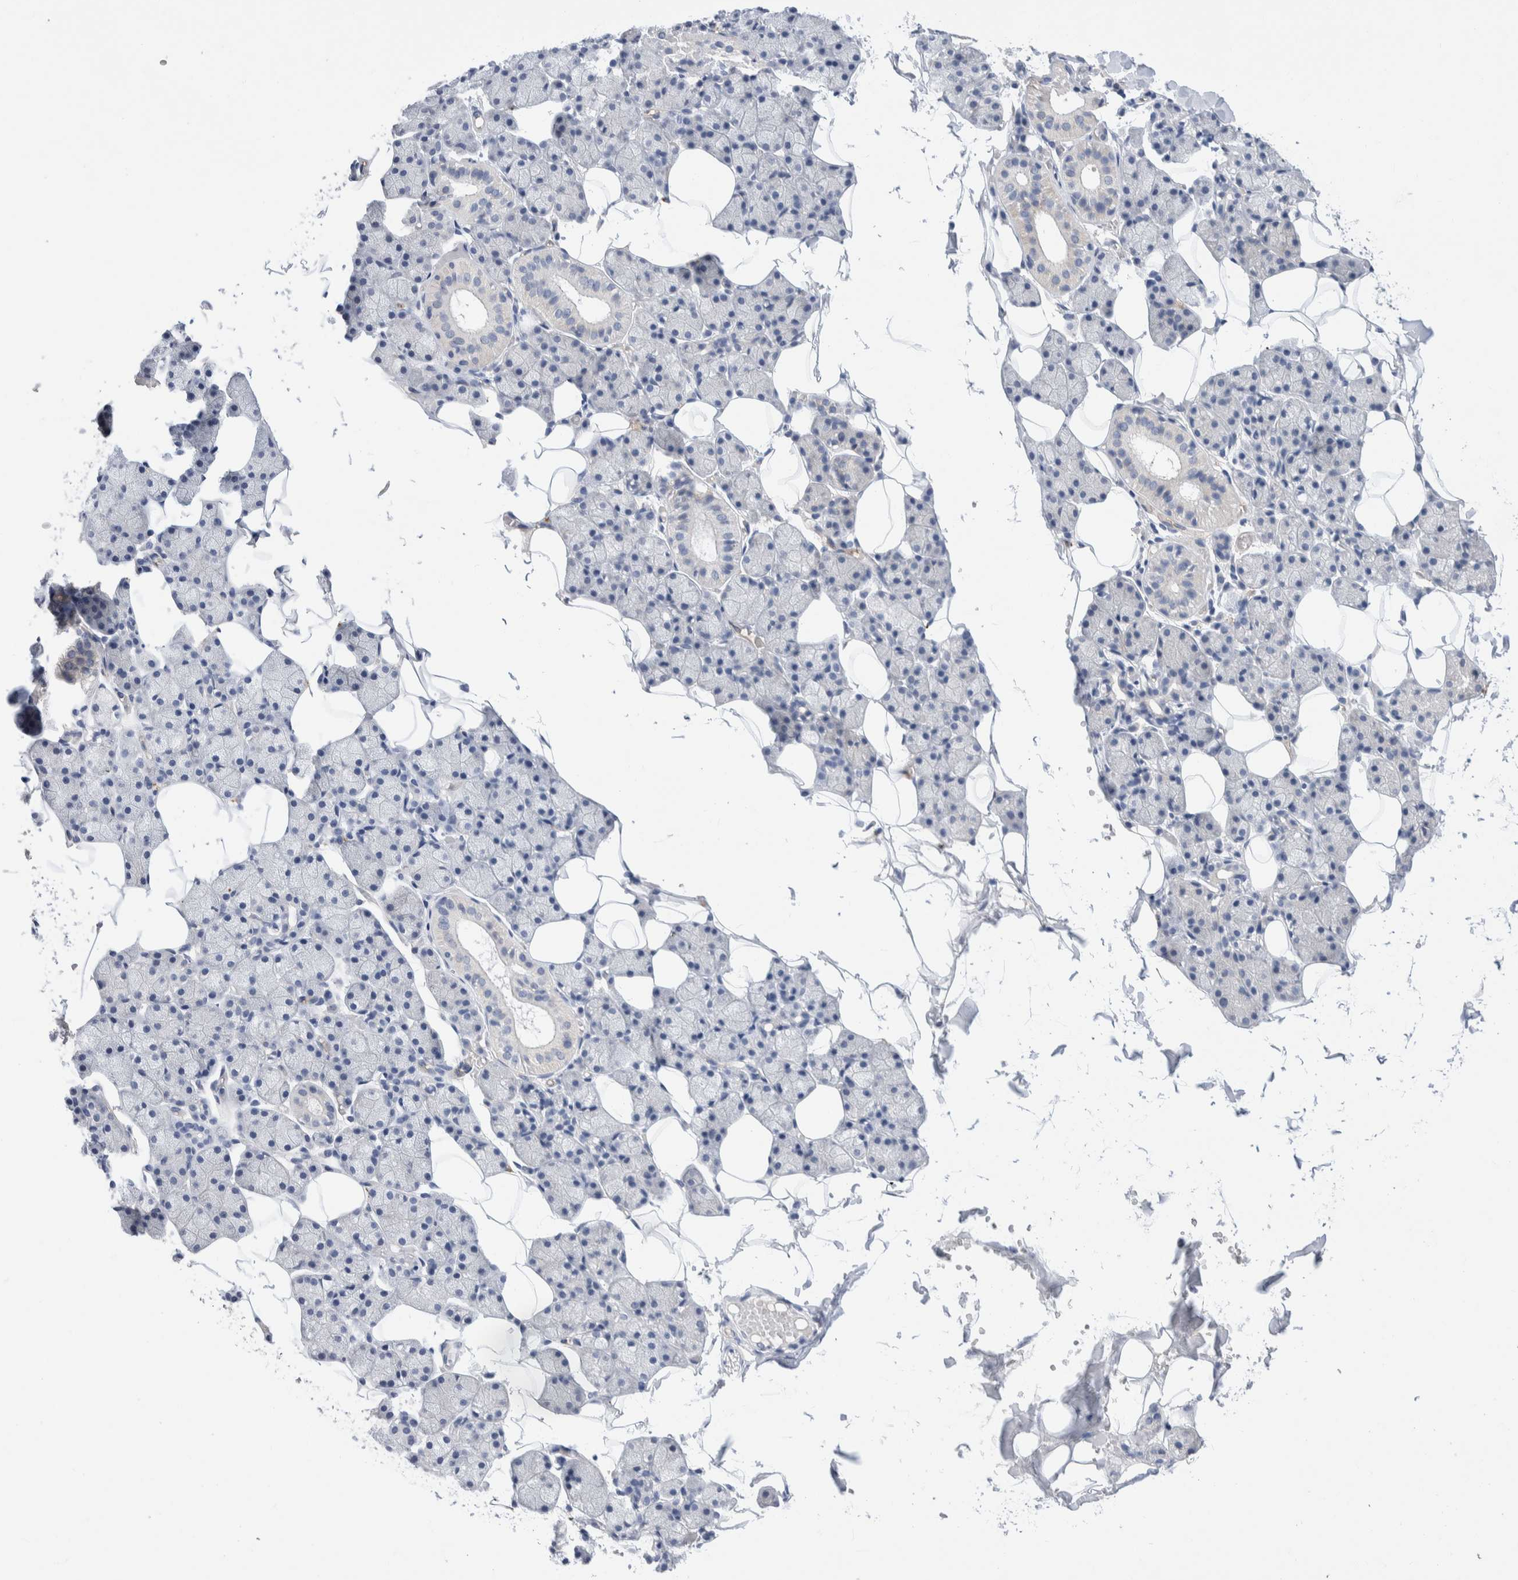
{"staining": {"intensity": "negative", "quantity": "none", "location": "none"}, "tissue": "salivary gland", "cell_type": "Glandular cells", "image_type": "normal", "snomed": [{"axis": "morphology", "description": "Normal tissue, NOS"}, {"axis": "topography", "description": "Salivary gland"}], "caption": "This is a histopathology image of immunohistochemistry (IHC) staining of benign salivary gland, which shows no staining in glandular cells.", "gene": "METRNL", "patient": {"sex": "female", "age": 33}}